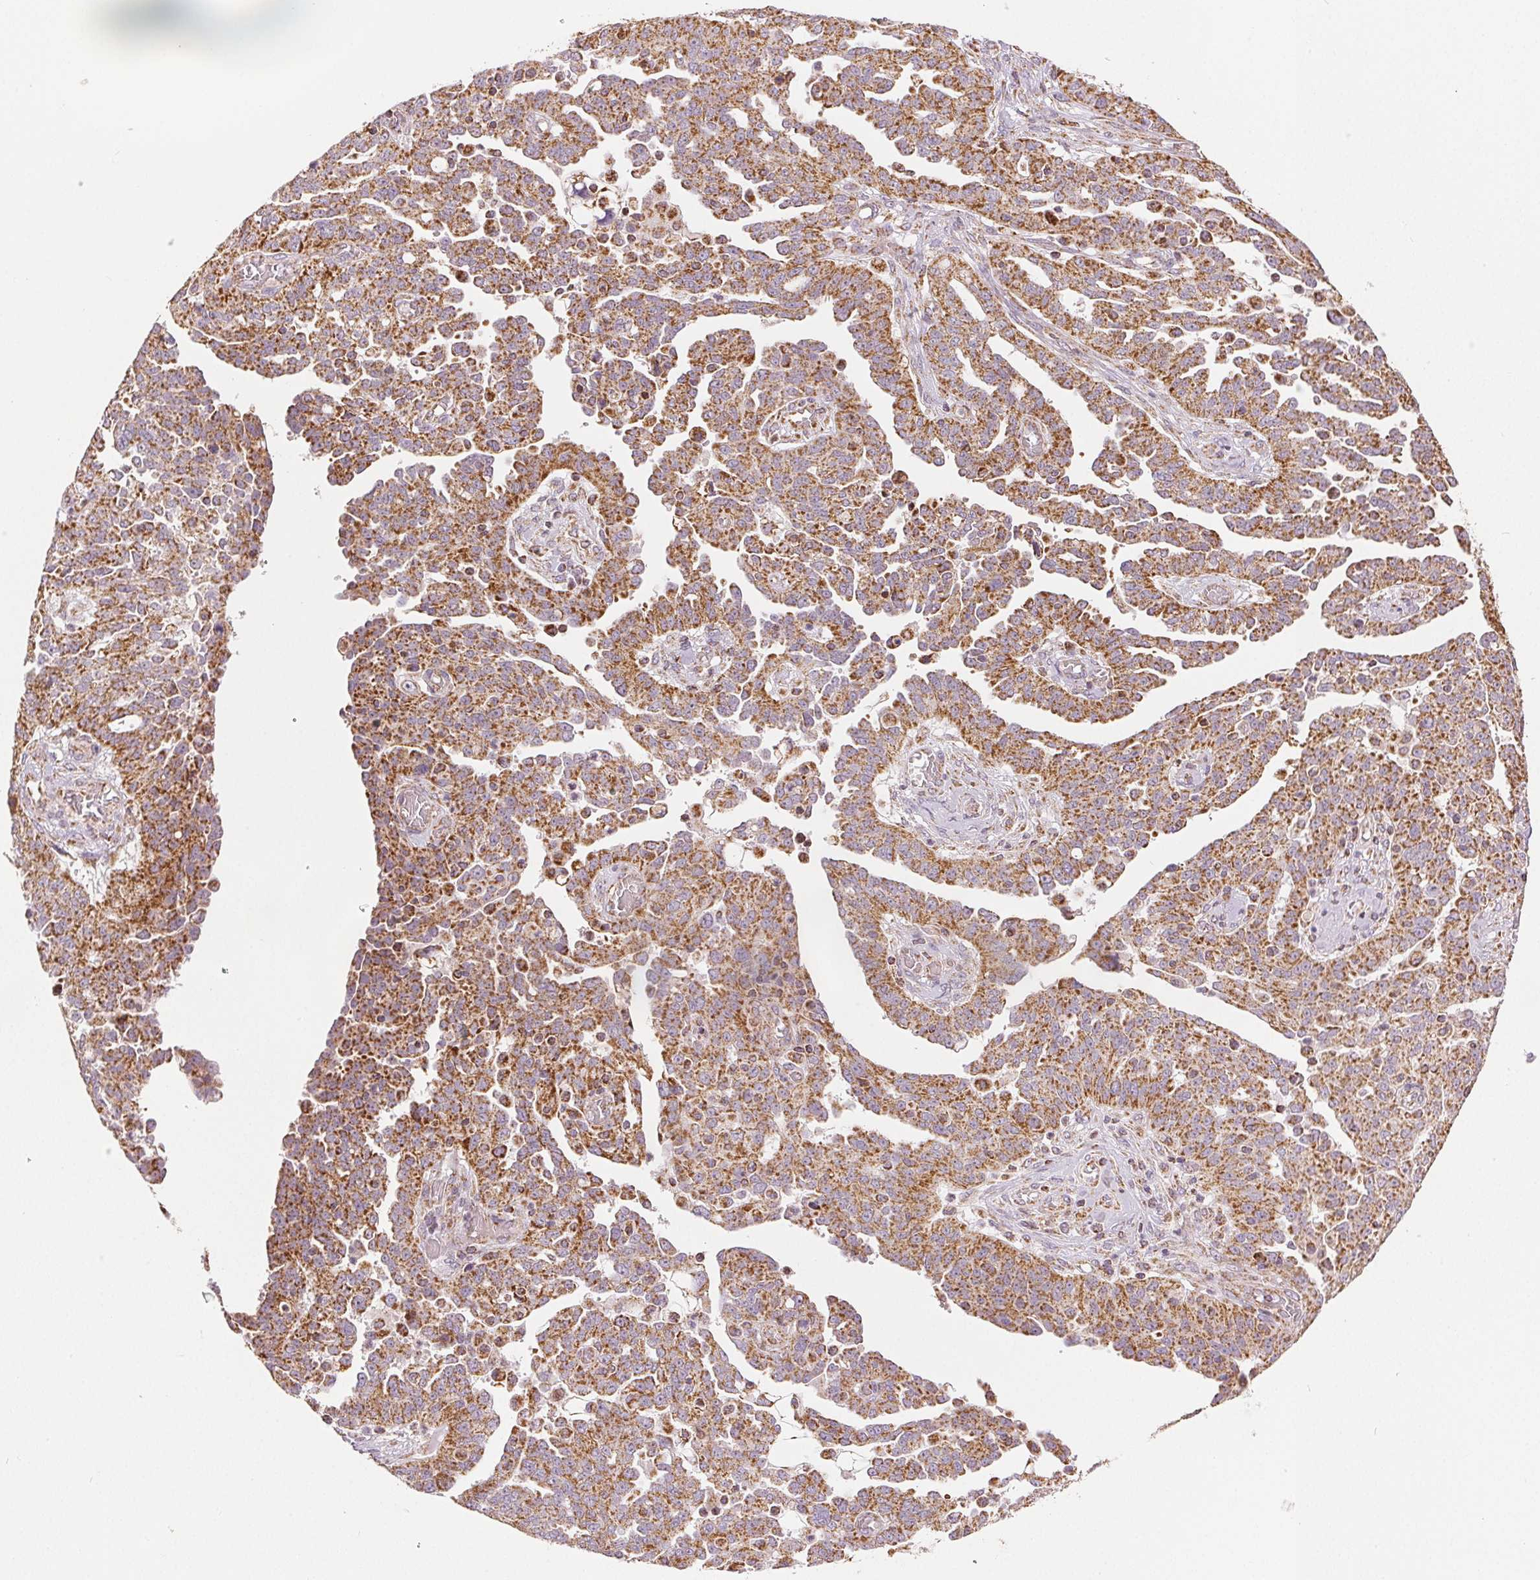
{"staining": {"intensity": "strong", "quantity": ">75%", "location": "cytoplasmic/membranous"}, "tissue": "ovarian cancer", "cell_type": "Tumor cells", "image_type": "cancer", "snomed": [{"axis": "morphology", "description": "Cystadenocarcinoma, serous, NOS"}, {"axis": "topography", "description": "Ovary"}], "caption": "Immunohistochemistry histopathology image of neoplastic tissue: serous cystadenocarcinoma (ovarian) stained using immunohistochemistry (IHC) shows high levels of strong protein expression localized specifically in the cytoplasmic/membranous of tumor cells, appearing as a cytoplasmic/membranous brown color.", "gene": "SDHB", "patient": {"sex": "female", "age": 67}}